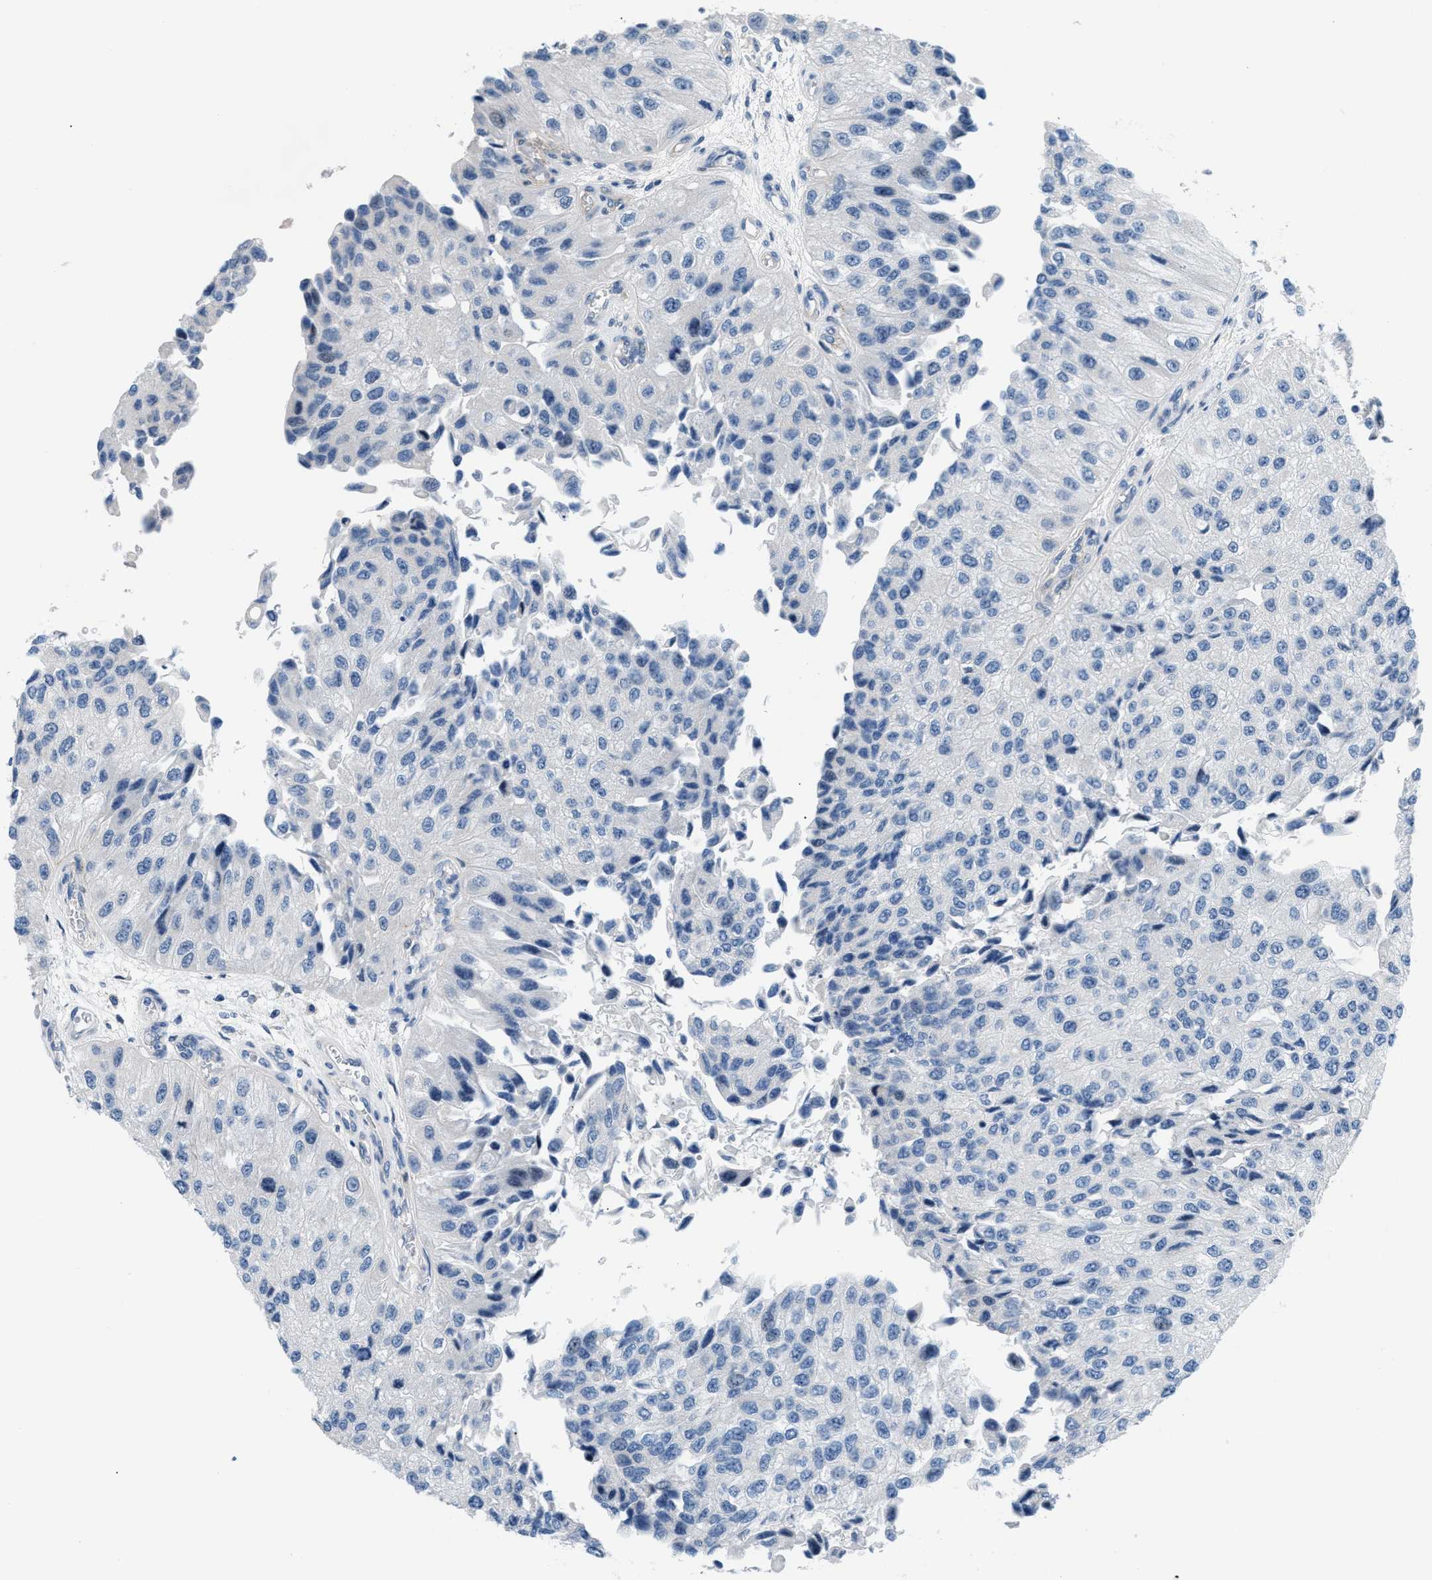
{"staining": {"intensity": "negative", "quantity": "none", "location": "none"}, "tissue": "urothelial cancer", "cell_type": "Tumor cells", "image_type": "cancer", "snomed": [{"axis": "morphology", "description": "Urothelial carcinoma, High grade"}, {"axis": "topography", "description": "Kidney"}, {"axis": "topography", "description": "Urinary bladder"}], "caption": "Urothelial cancer stained for a protein using immunohistochemistry (IHC) reveals no staining tumor cells.", "gene": "FDCSP", "patient": {"sex": "male", "age": 77}}